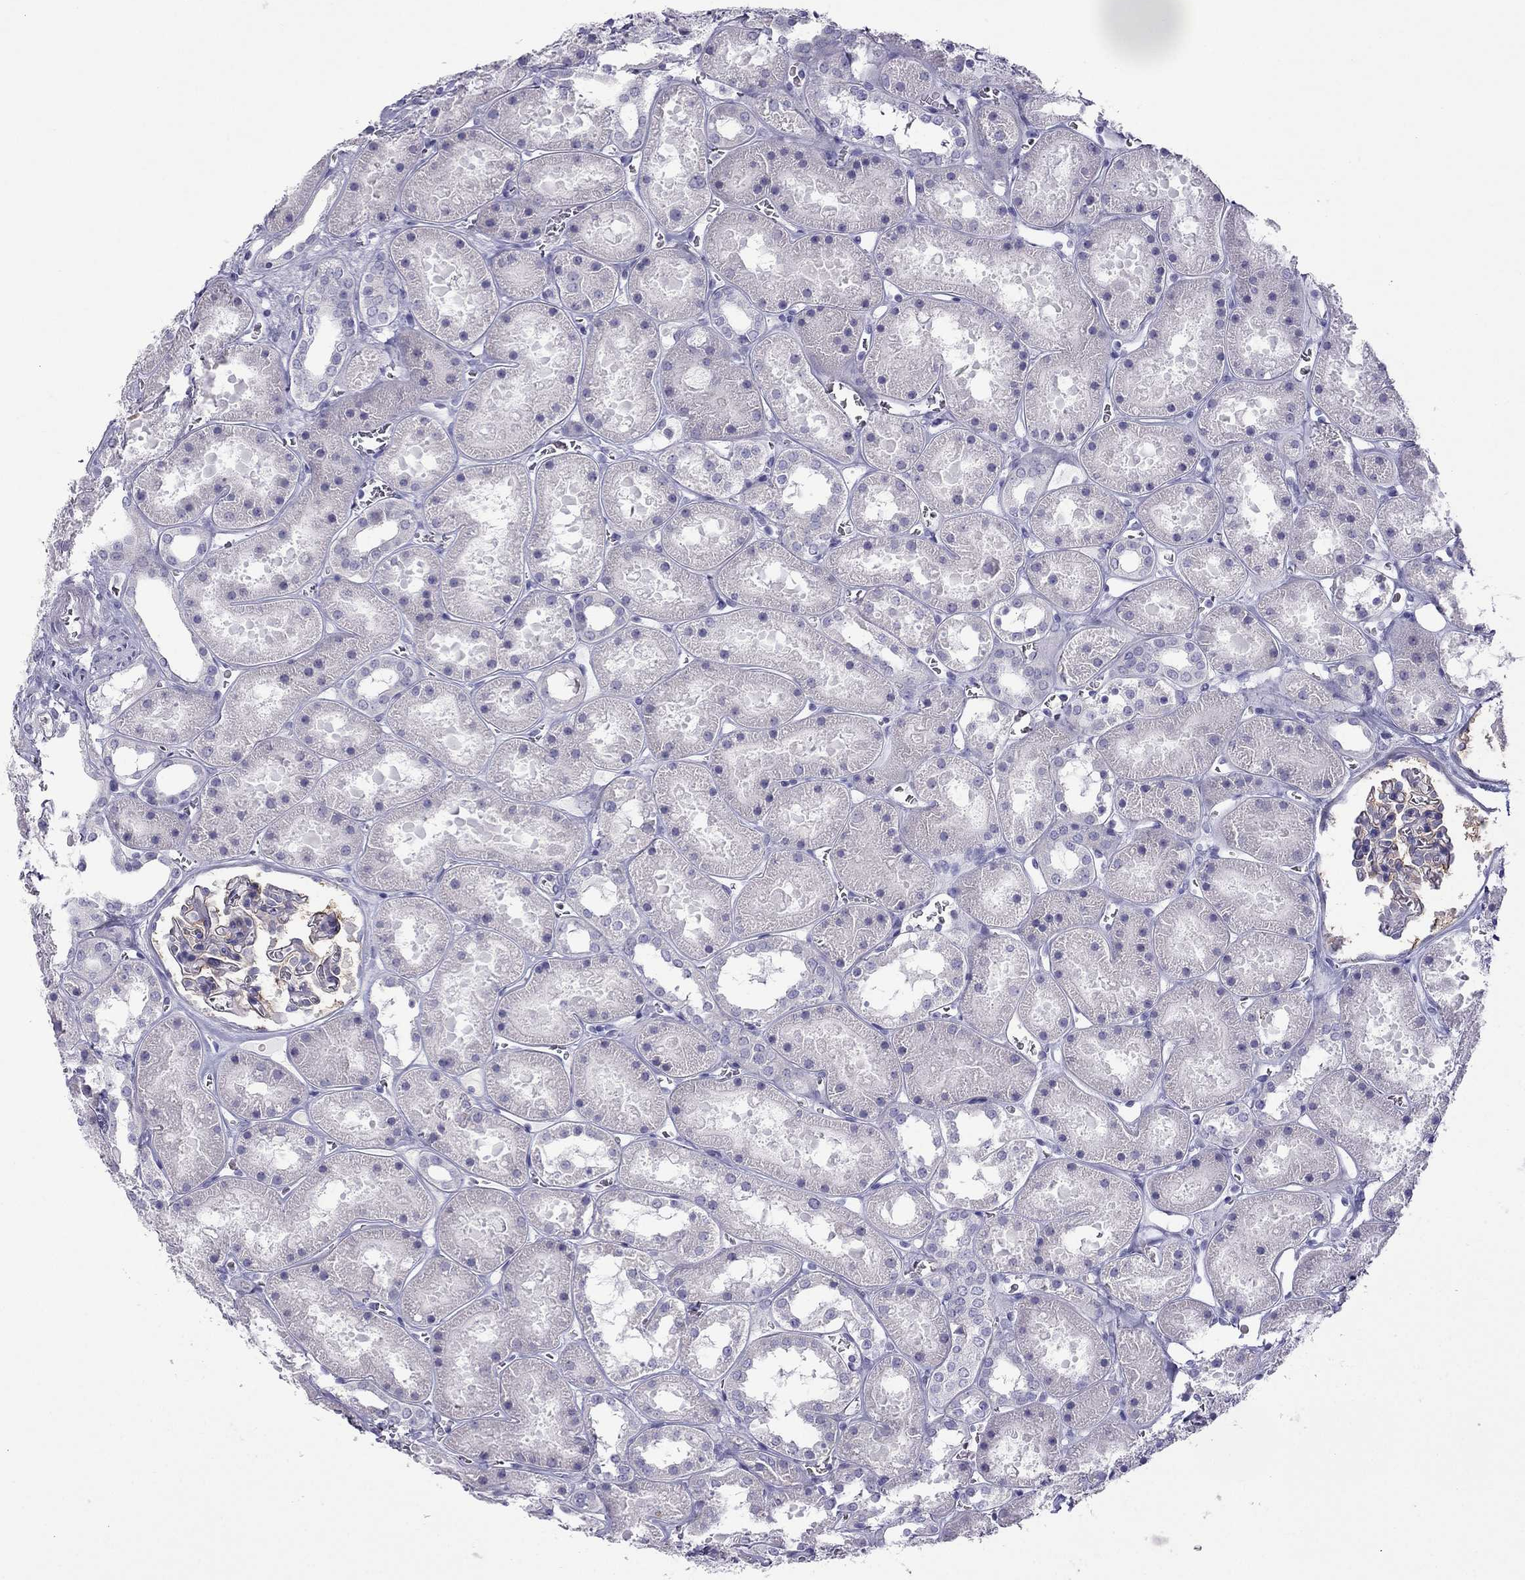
{"staining": {"intensity": "moderate", "quantity": "<25%", "location": "cytoplasmic/membranous"}, "tissue": "kidney", "cell_type": "Cells in glomeruli", "image_type": "normal", "snomed": [{"axis": "morphology", "description": "Normal tissue, NOS"}, {"axis": "topography", "description": "Kidney"}], "caption": "The histopathology image demonstrates staining of benign kidney, revealing moderate cytoplasmic/membranous protein staining (brown color) within cells in glomeruli. Nuclei are stained in blue.", "gene": "ERC2", "patient": {"sex": "female", "age": 41}}